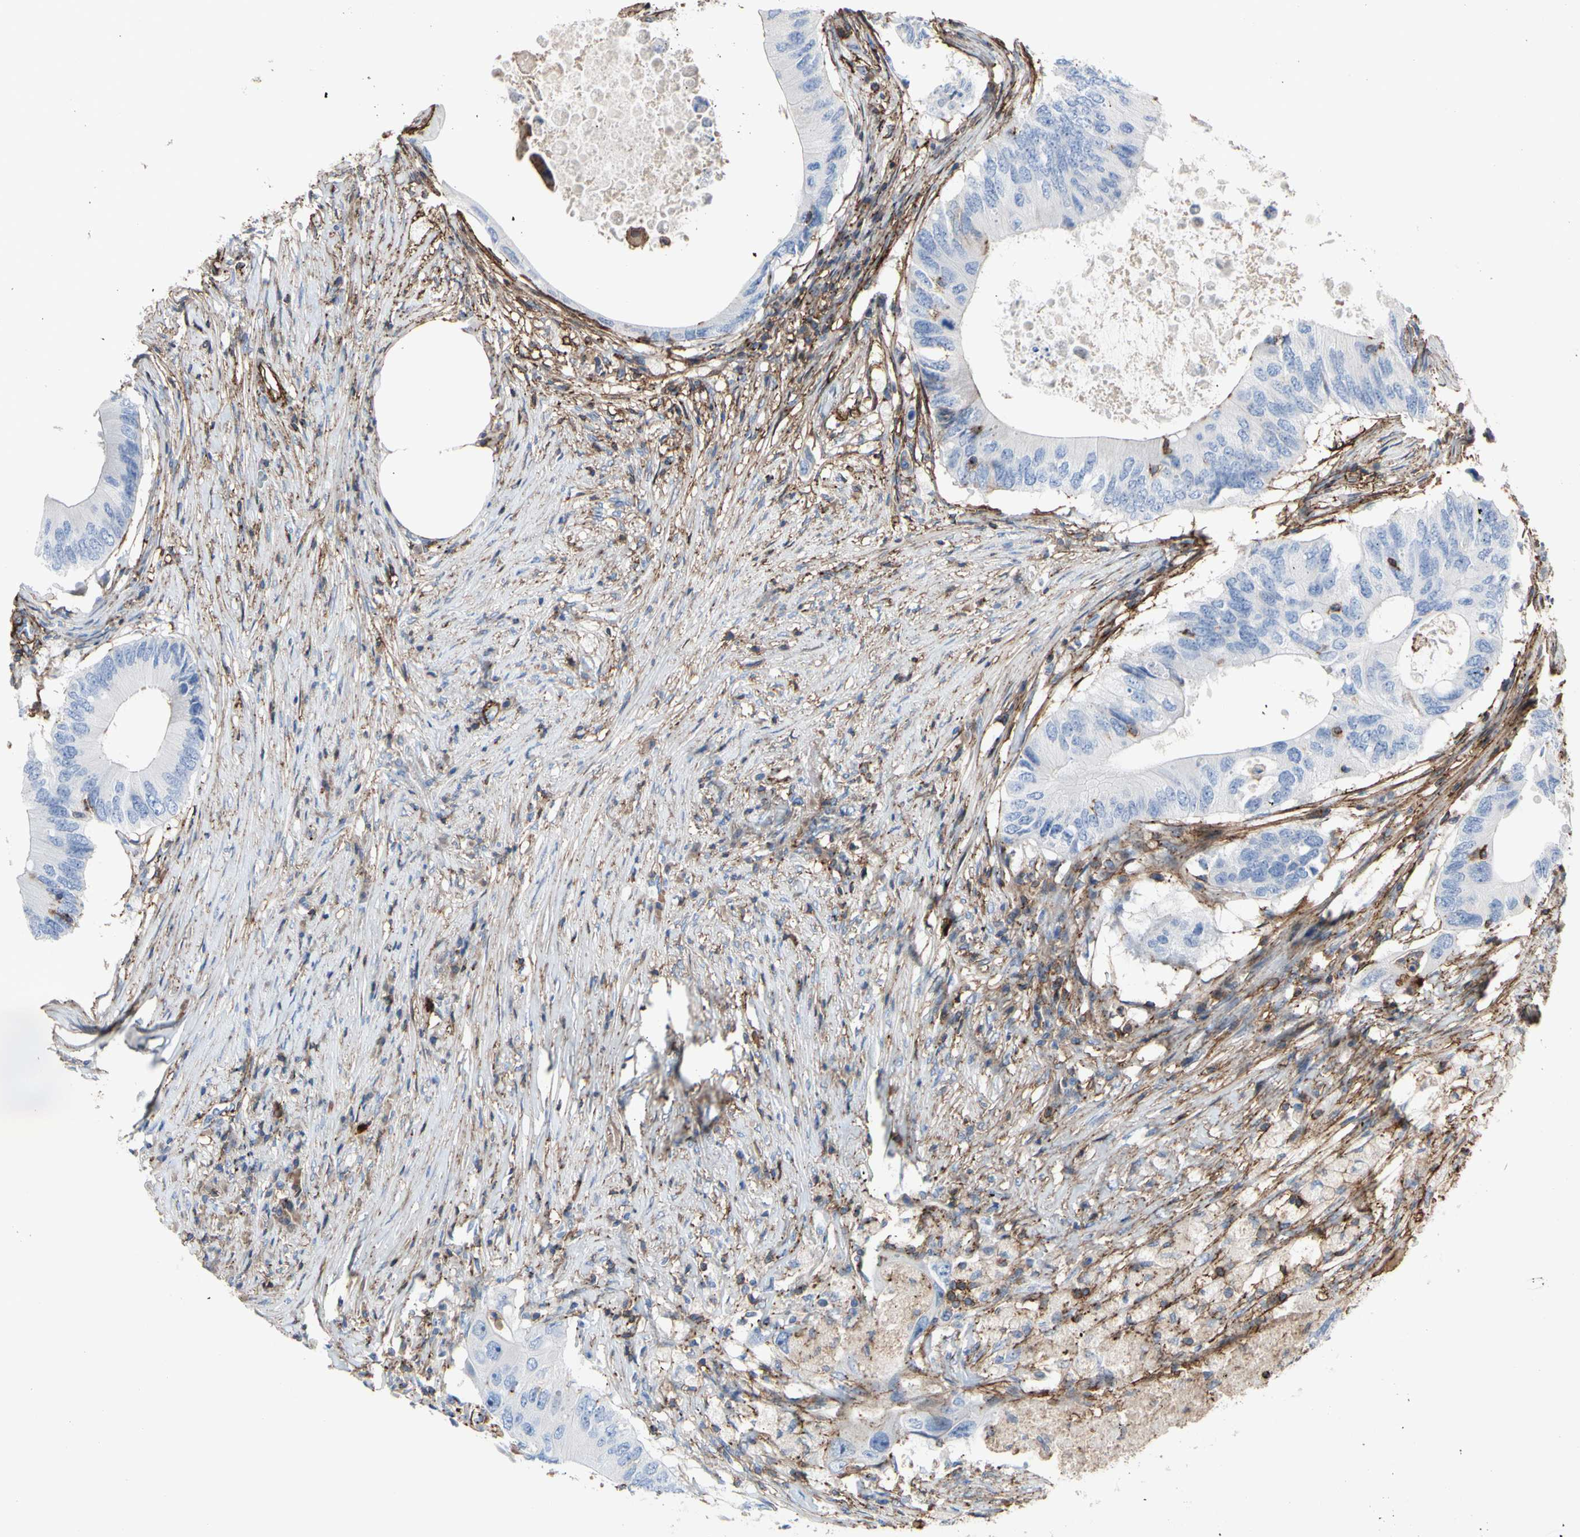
{"staining": {"intensity": "negative", "quantity": "none", "location": "none"}, "tissue": "colorectal cancer", "cell_type": "Tumor cells", "image_type": "cancer", "snomed": [{"axis": "morphology", "description": "Adenocarcinoma, NOS"}, {"axis": "topography", "description": "Colon"}], "caption": "An immunohistochemistry (IHC) micrograph of colorectal cancer is shown. There is no staining in tumor cells of colorectal cancer.", "gene": "ANXA6", "patient": {"sex": "male", "age": 71}}